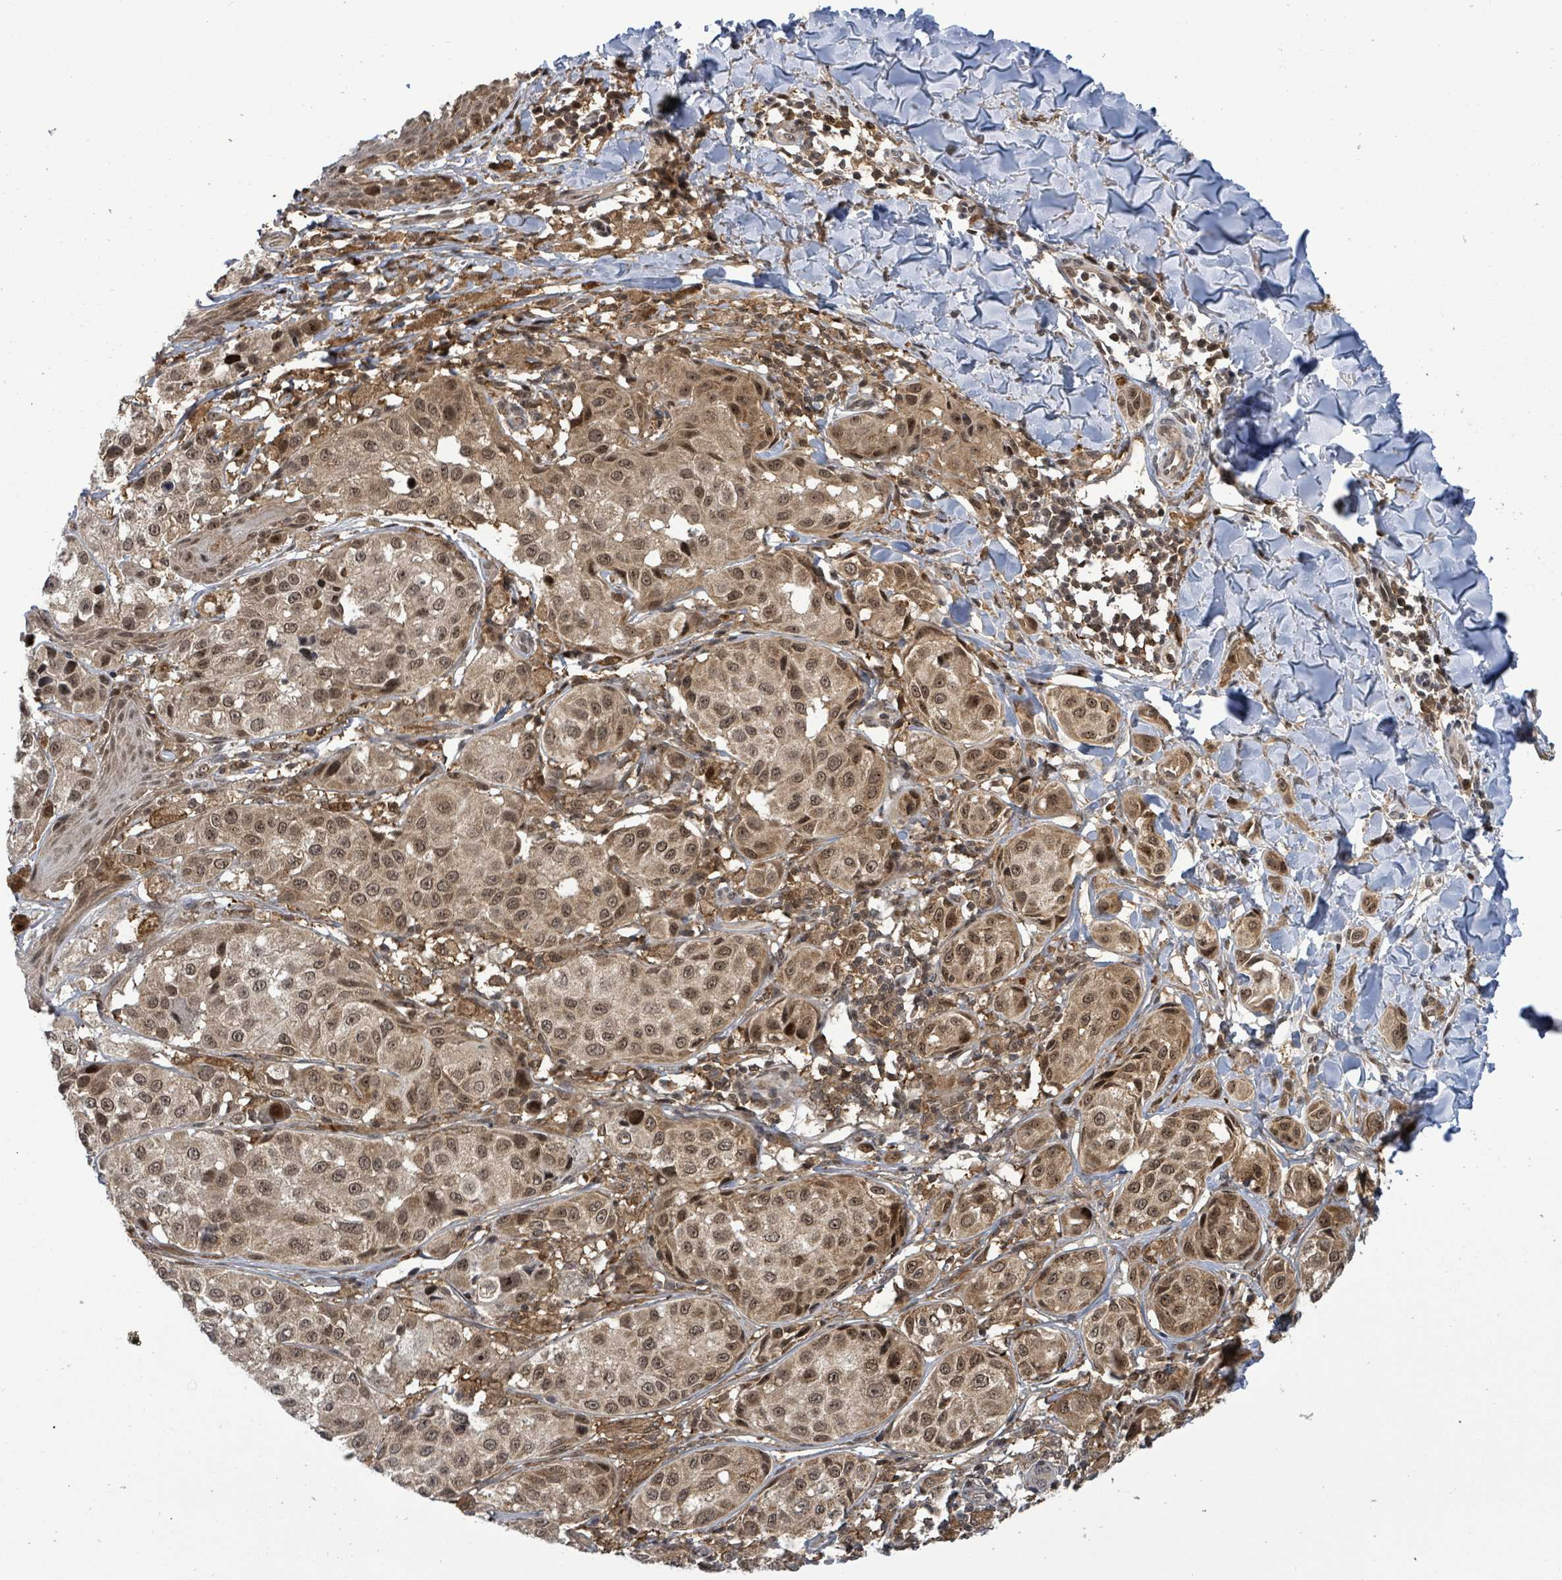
{"staining": {"intensity": "moderate", "quantity": ">75%", "location": "cytoplasmic/membranous,nuclear"}, "tissue": "melanoma", "cell_type": "Tumor cells", "image_type": "cancer", "snomed": [{"axis": "morphology", "description": "Malignant melanoma, NOS"}, {"axis": "topography", "description": "Skin"}], "caption": "This micrograph shows malignant melanoma stained with immunohistochemistry to label a protein in brown. The cytoplasmic/membranous and nuclear of tumor cells show moderate positivity for the protein. Nuclei are counter-stained blue.", "gene": "FBXO6", "patient": {"sex": "male", "age": 39}}